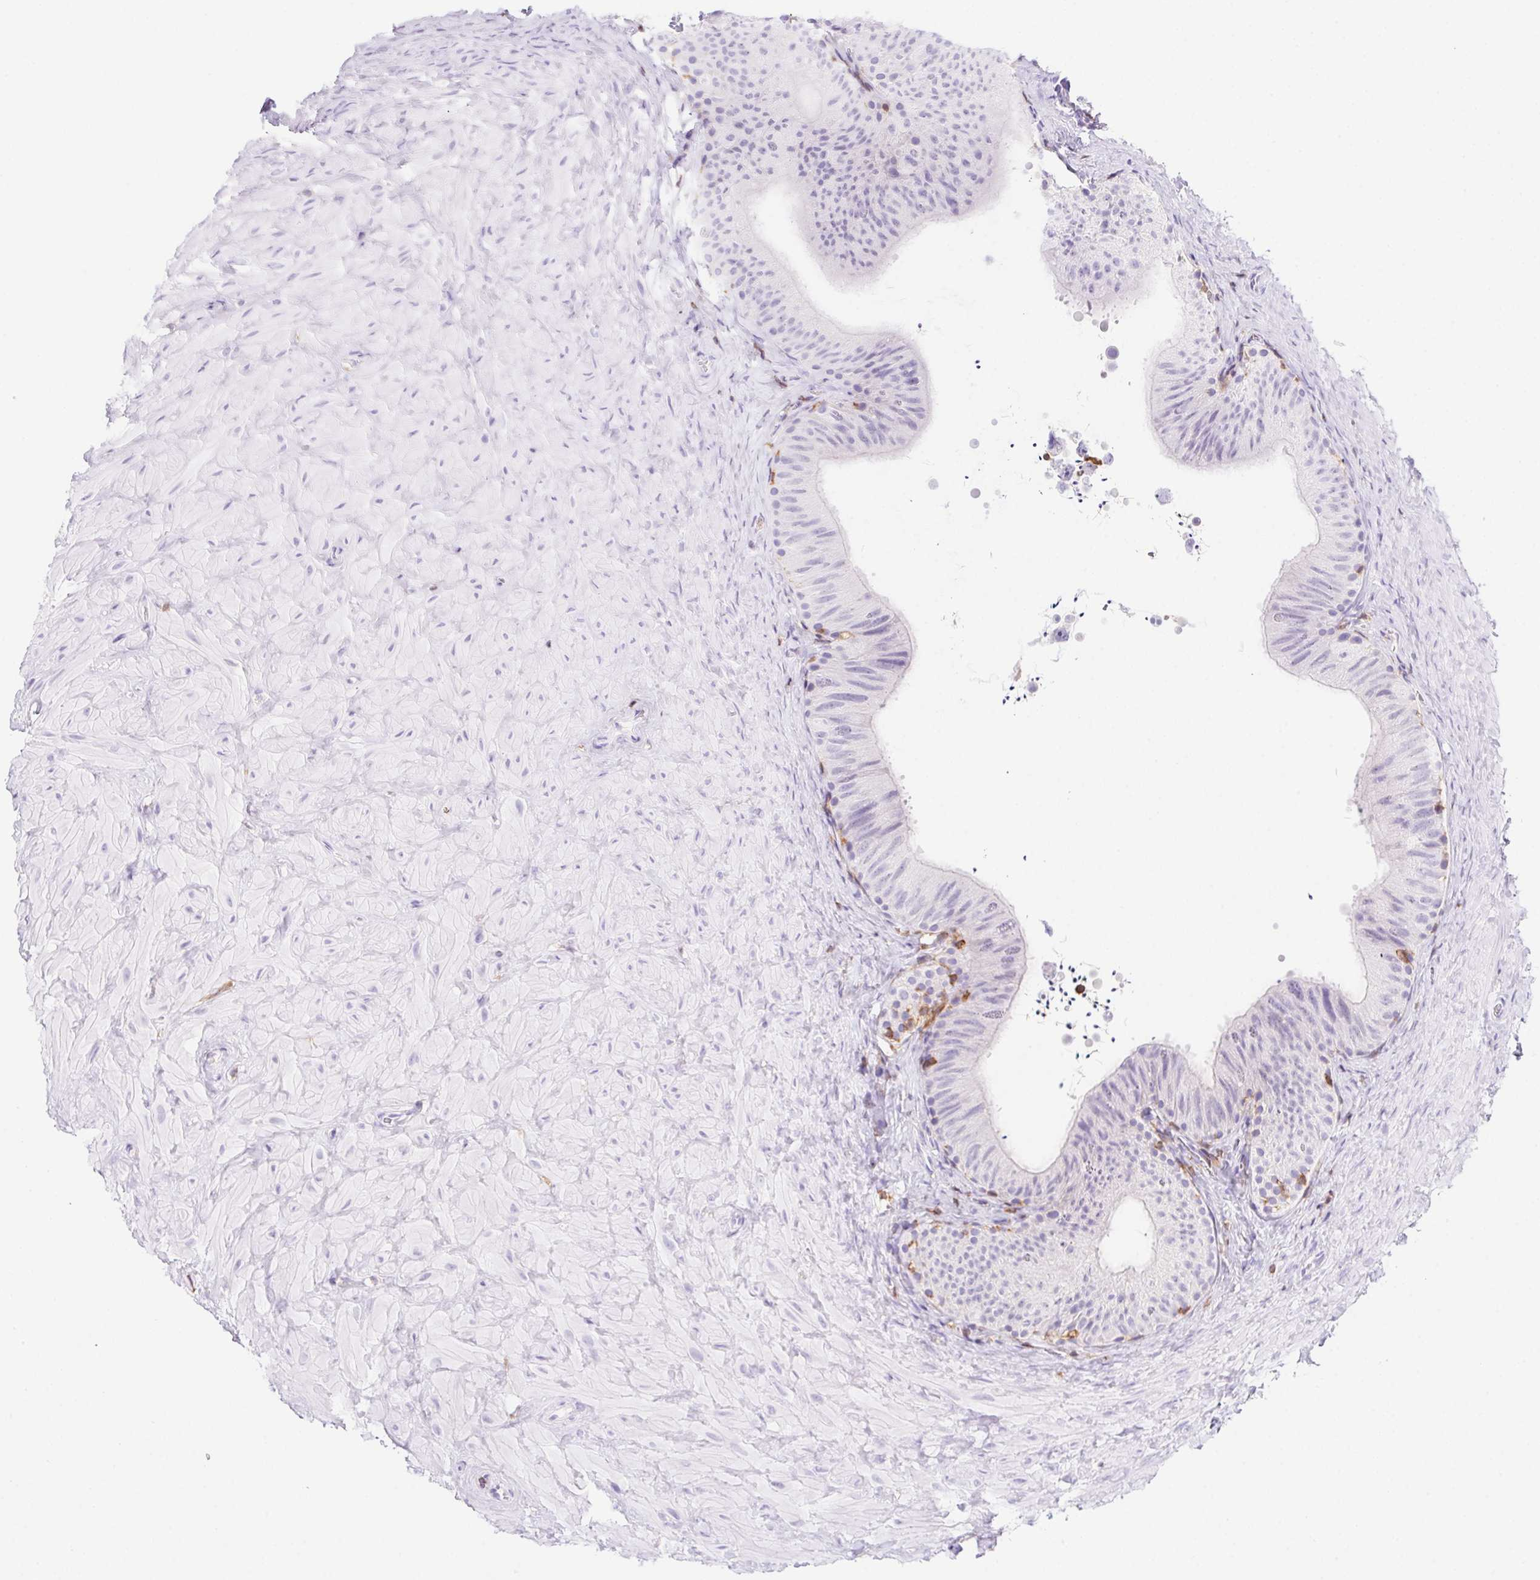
{"staining": {"intensity": "negative", "quantity": "none", "location": "none"}, "tissue": "epididymis", "cell_type": "Glandular cells", "image_type": "normal", "snomed": [{"axis": "morphology", "description": "Normal tissue, NOS"}, {"axis": "topography", "description": "Epididymis, spermatic cord, NOS"}, {"axis": "topography", "description": "Epididymis"}], "caption": "A high-resolution micrograph shows immunohistochemistry staining of unremarkable epididymis, which reveals no significant positivity in glandular cells.", "gene": "APBB1IP", "patient": {"sex": "male", "age": 31}}